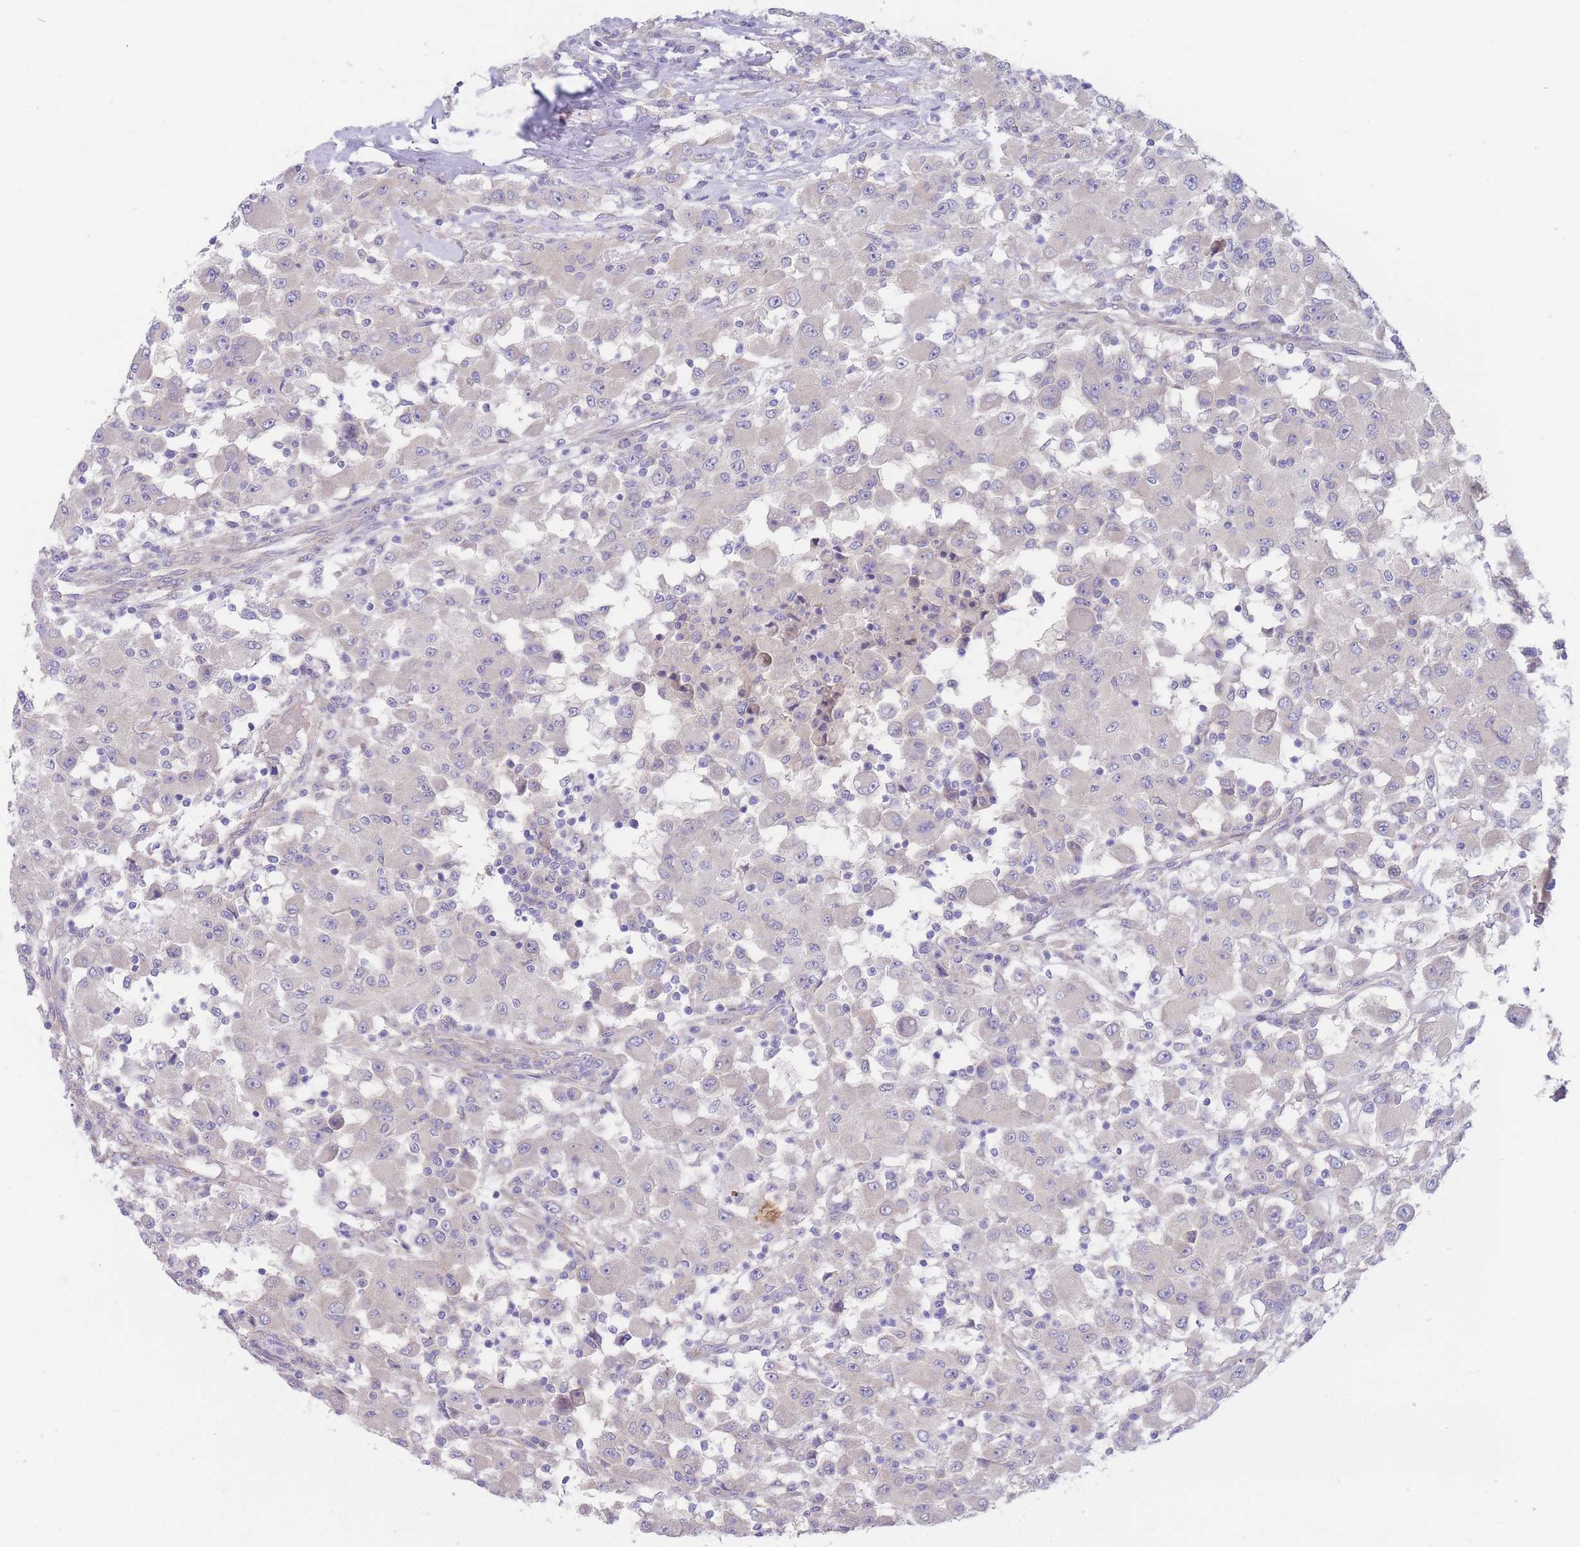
{"staining": {"intensity": "negative", "quantity": "none", "location": "none"}, "tissue": "renal cancer", "cell_type": "Tumor cells", "image_type": "cancer", "snomed": [{"axis": "morphology", "description": "Adenocarcinoma, NOS"}, {"axis": "topography", "description": "Kidney"}], "caption": "Tumor cells are negative for brown protein staining in renal adenocarcinoma.", "gene": "ZNF281", "patient": {"sex": "female", "age": 67}}